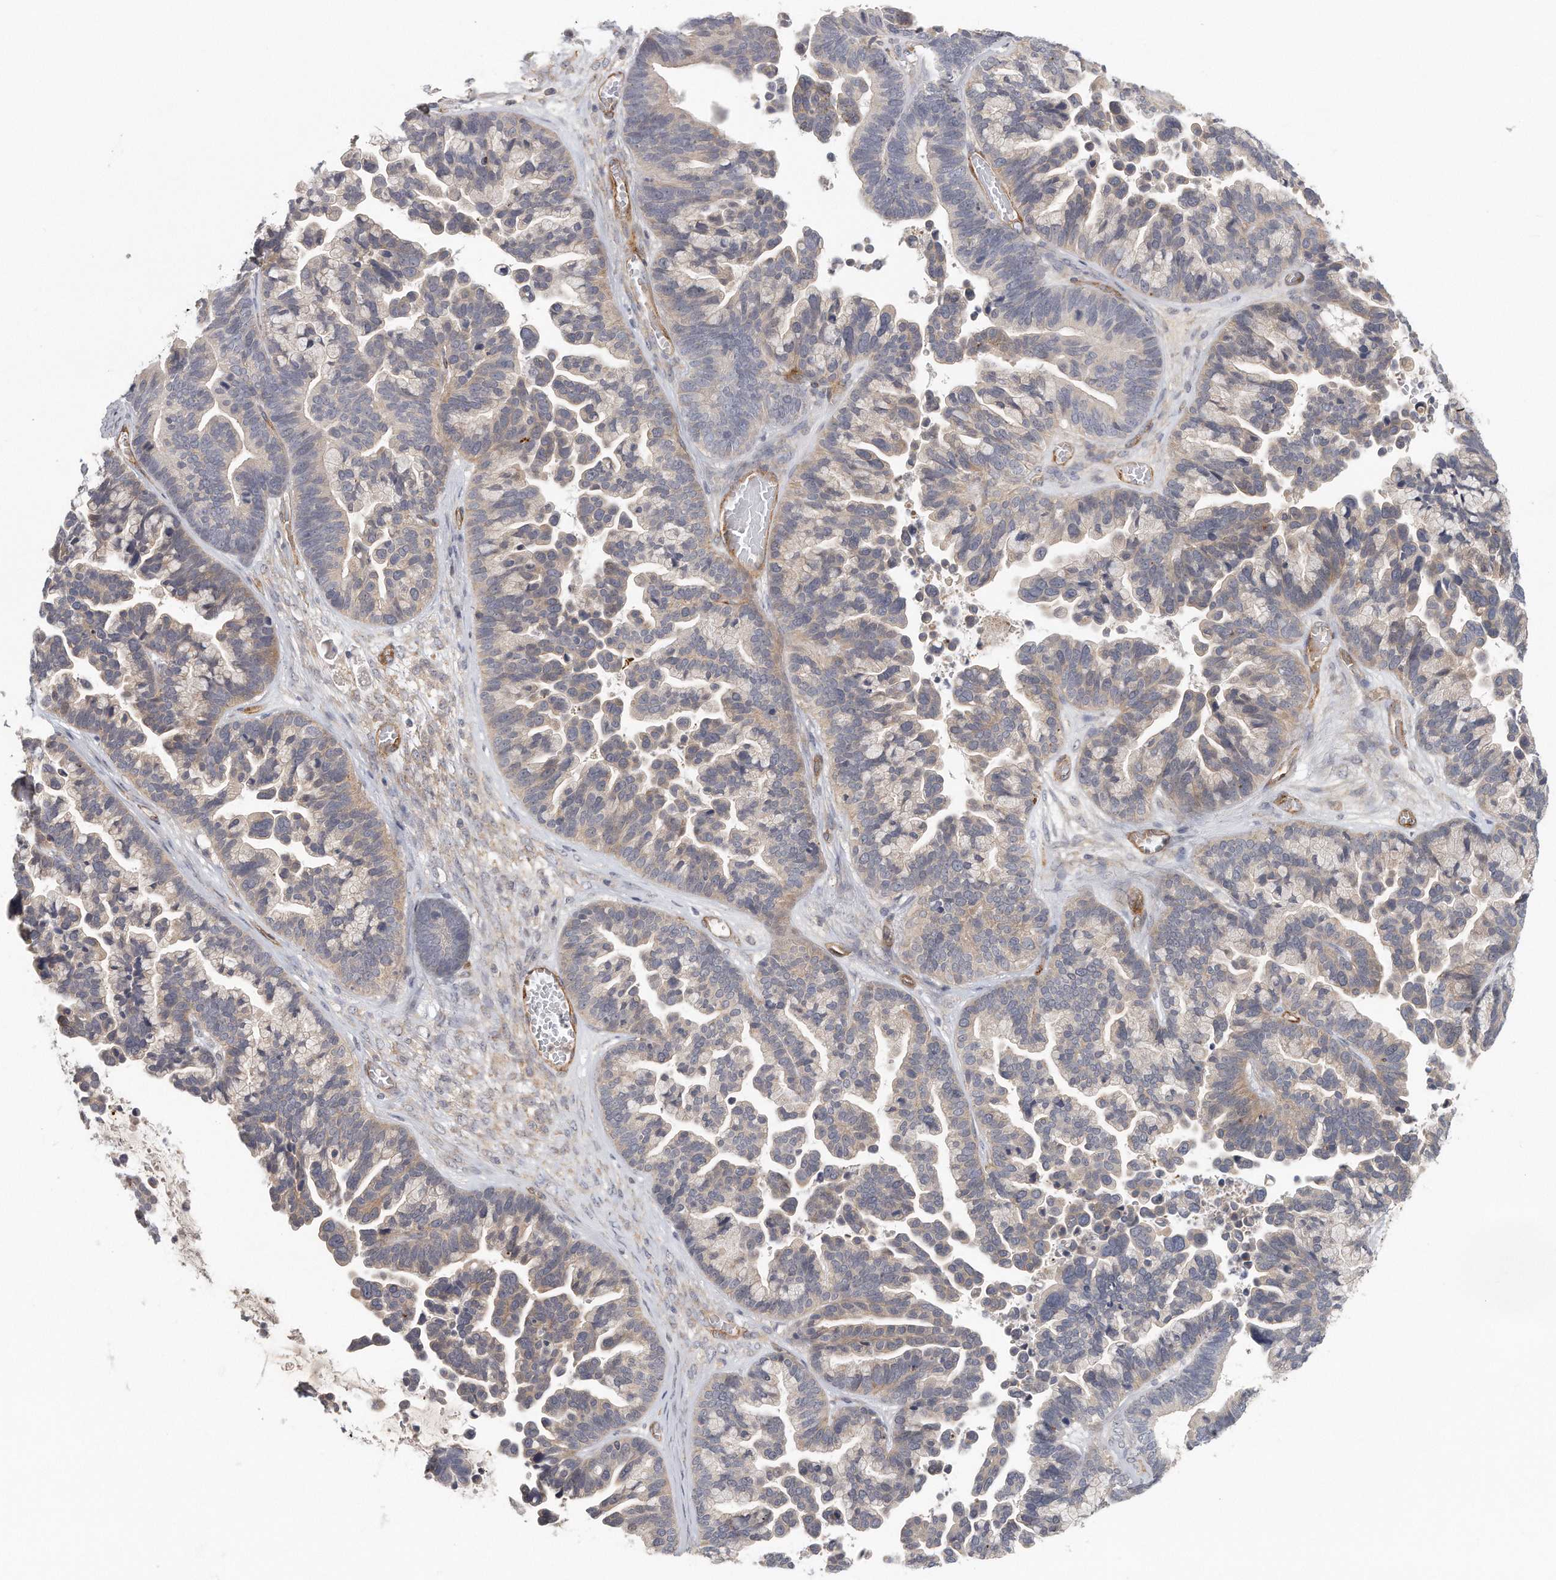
{"staining": {"intensity": "weak", "quantity": "25%-75%", "location": "cytoplasmic/membranous"}, "tissue": "ovarian cancer", "cell_type": "Tumor cells", "image_type": "cancer", "snomed": [{"axis": "morphology", "description": "Cystadenocarcinoma, serous, NOS"}, {"axis": "topography", "description": "Ovary"}], "caption": "Weak cytoplasmic/membranous protein expression is seen in about 25%-75% of tumor cells in ovarian cancer.", "gene": "MTERF4", "patient": {"sex": "female", "age": 56}}